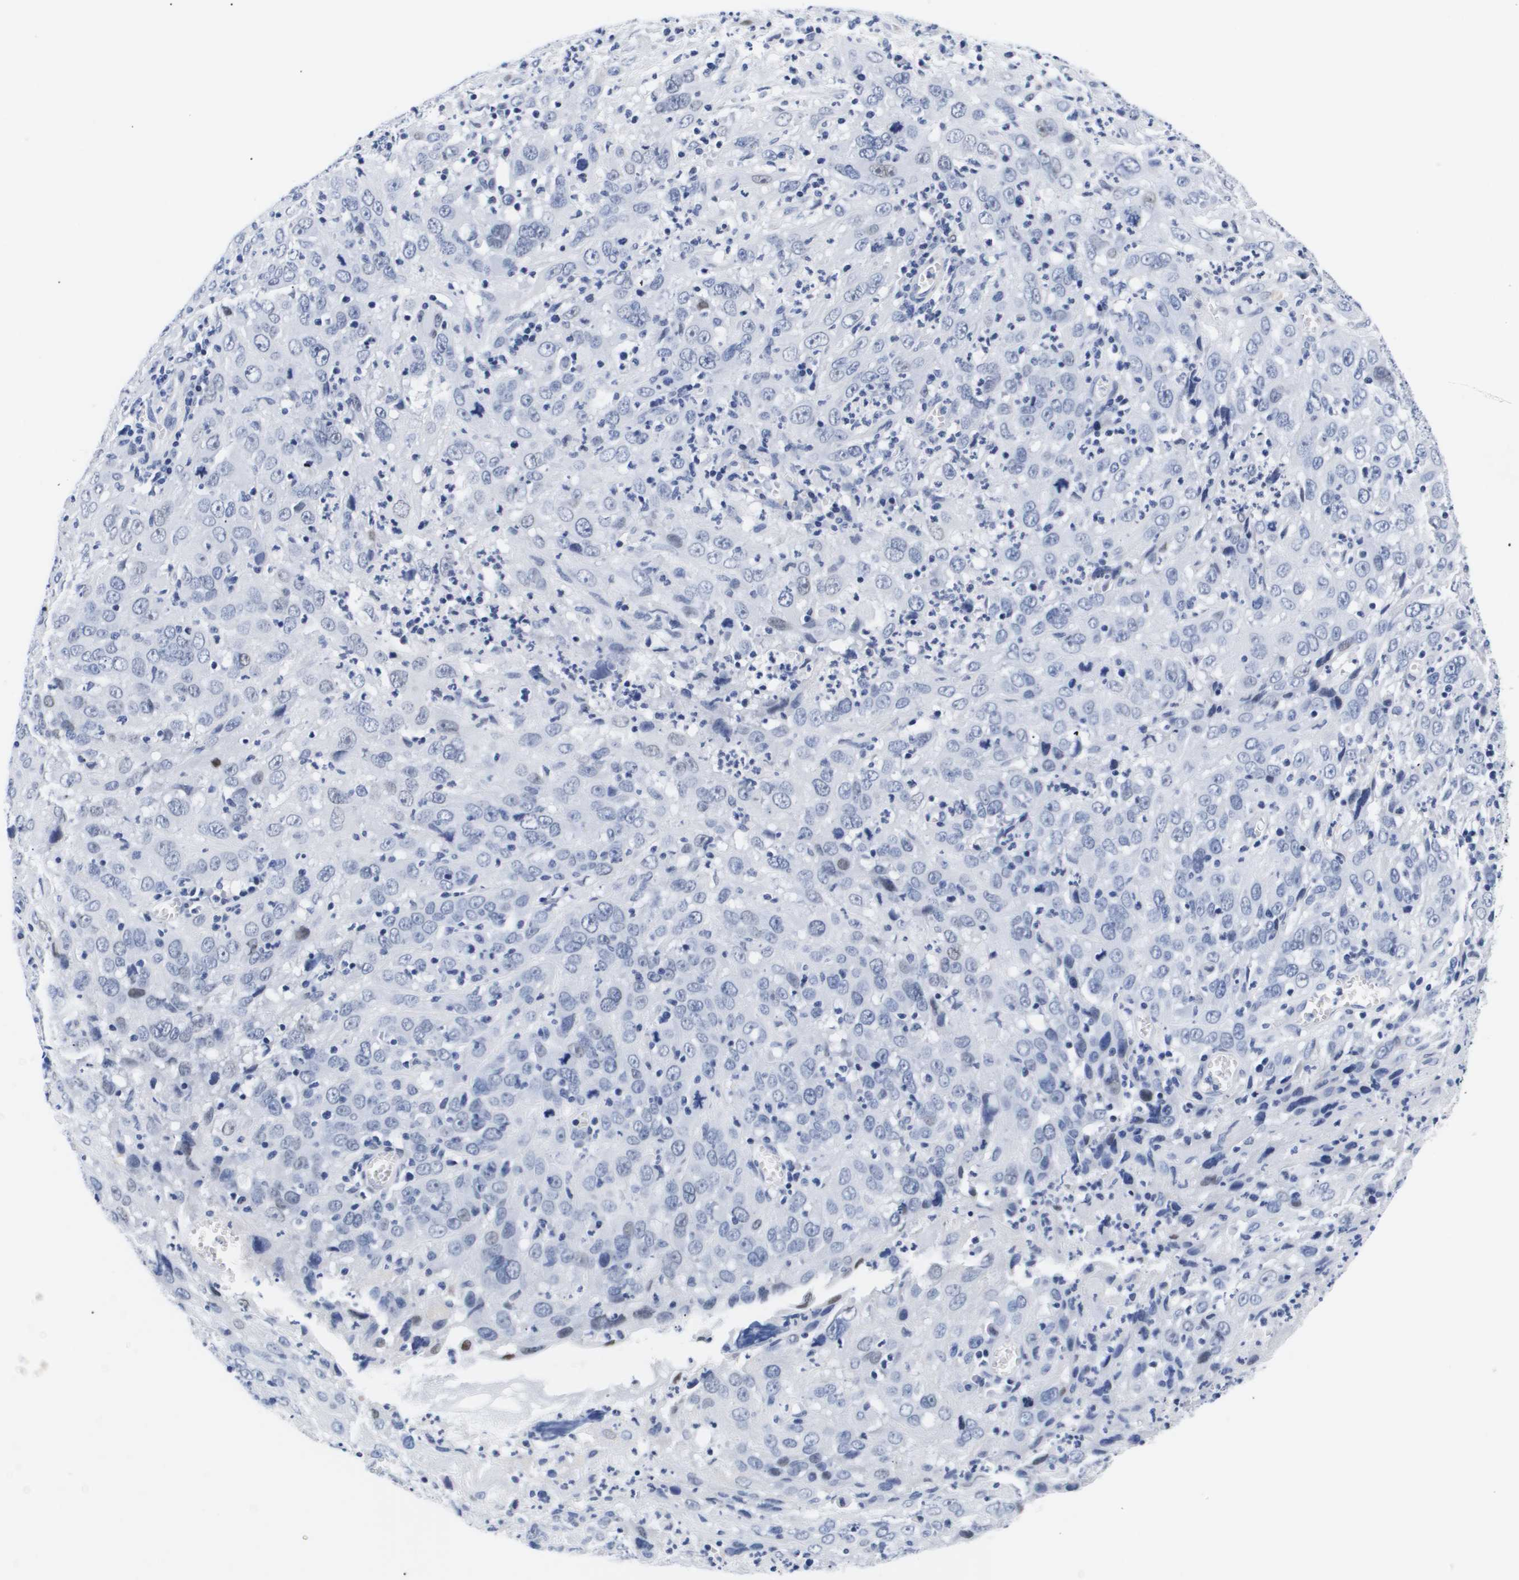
{"staining": {"intensity": "negative", "quantity": "none", "location": "none"}, "tissue": "cervical cancer", "cell_type": "Tumor cells", "image_type": "cancer", "snomed": [{"axis": "morphology", "description": "Squamous cell carcinoma, NOS"}, {"axis": "topography", "description": "Cervix"}], "caption": "A high-resolution micrograph shows immunohistochemistry staining of cervical squamous cell carcinoma, which shows no significant staining in tumor cells.", "gene": "SHD", "patient": {"sex": "female", "age": 32}}